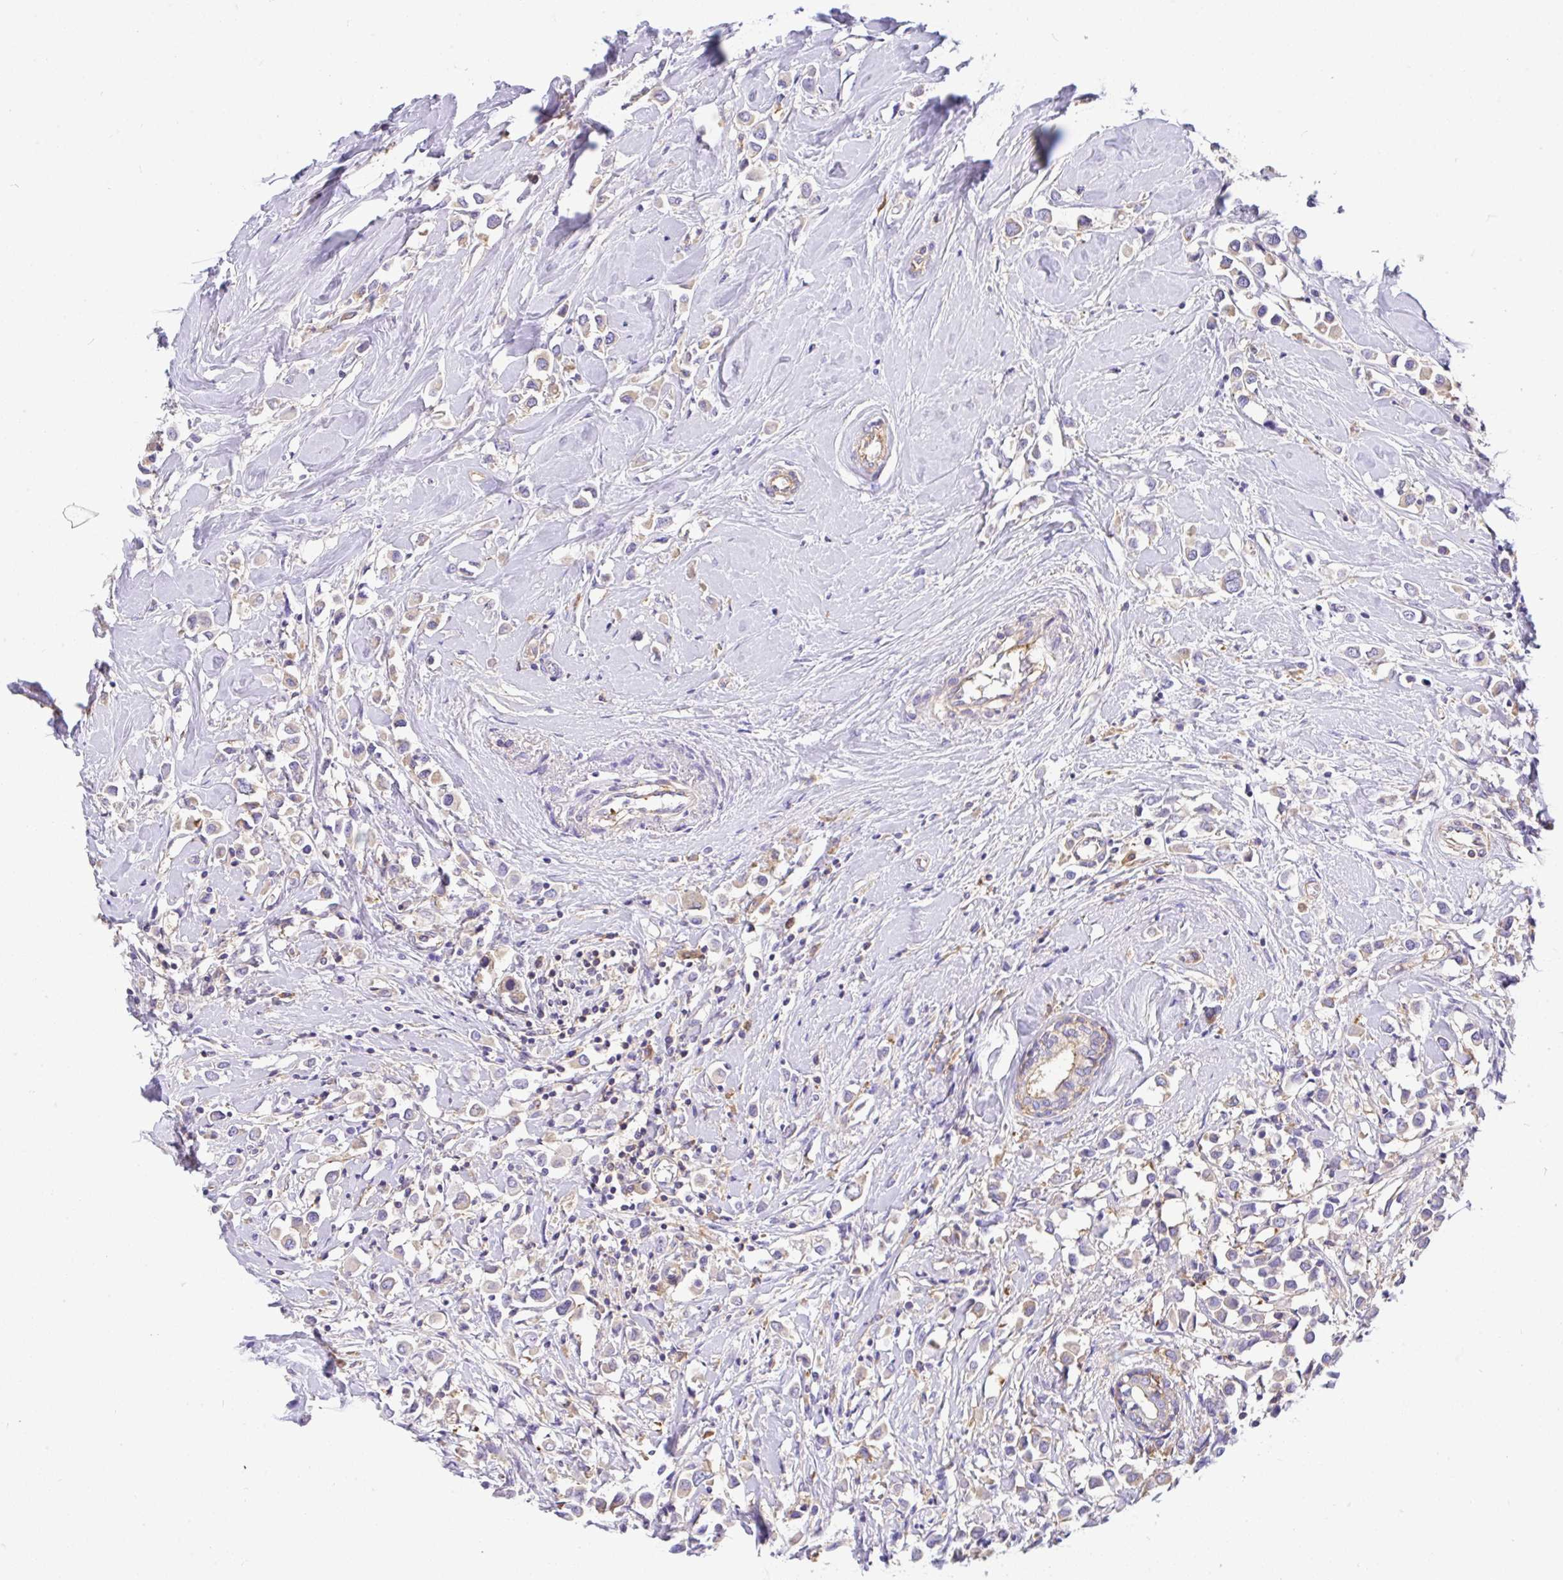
{"staining": {"intensity": "weak", "quantity": "<25%", "location": "cytoplasmic/membranous"}, "tissue": "breast cancer", "cell_type": "Tumor cells", "image_type": "cancer", "snomed": [{"axis": "morphology", "description": "Duct carcinoma"}, {"axis": "topography", "description": "Breast"}], "caption": "Histopathology image shows no significant protein staining in tumor cells of breast invasive ductal carcinoma.", "gene": "GFPT2", "patient": {"sex": "female", "age": 61}}